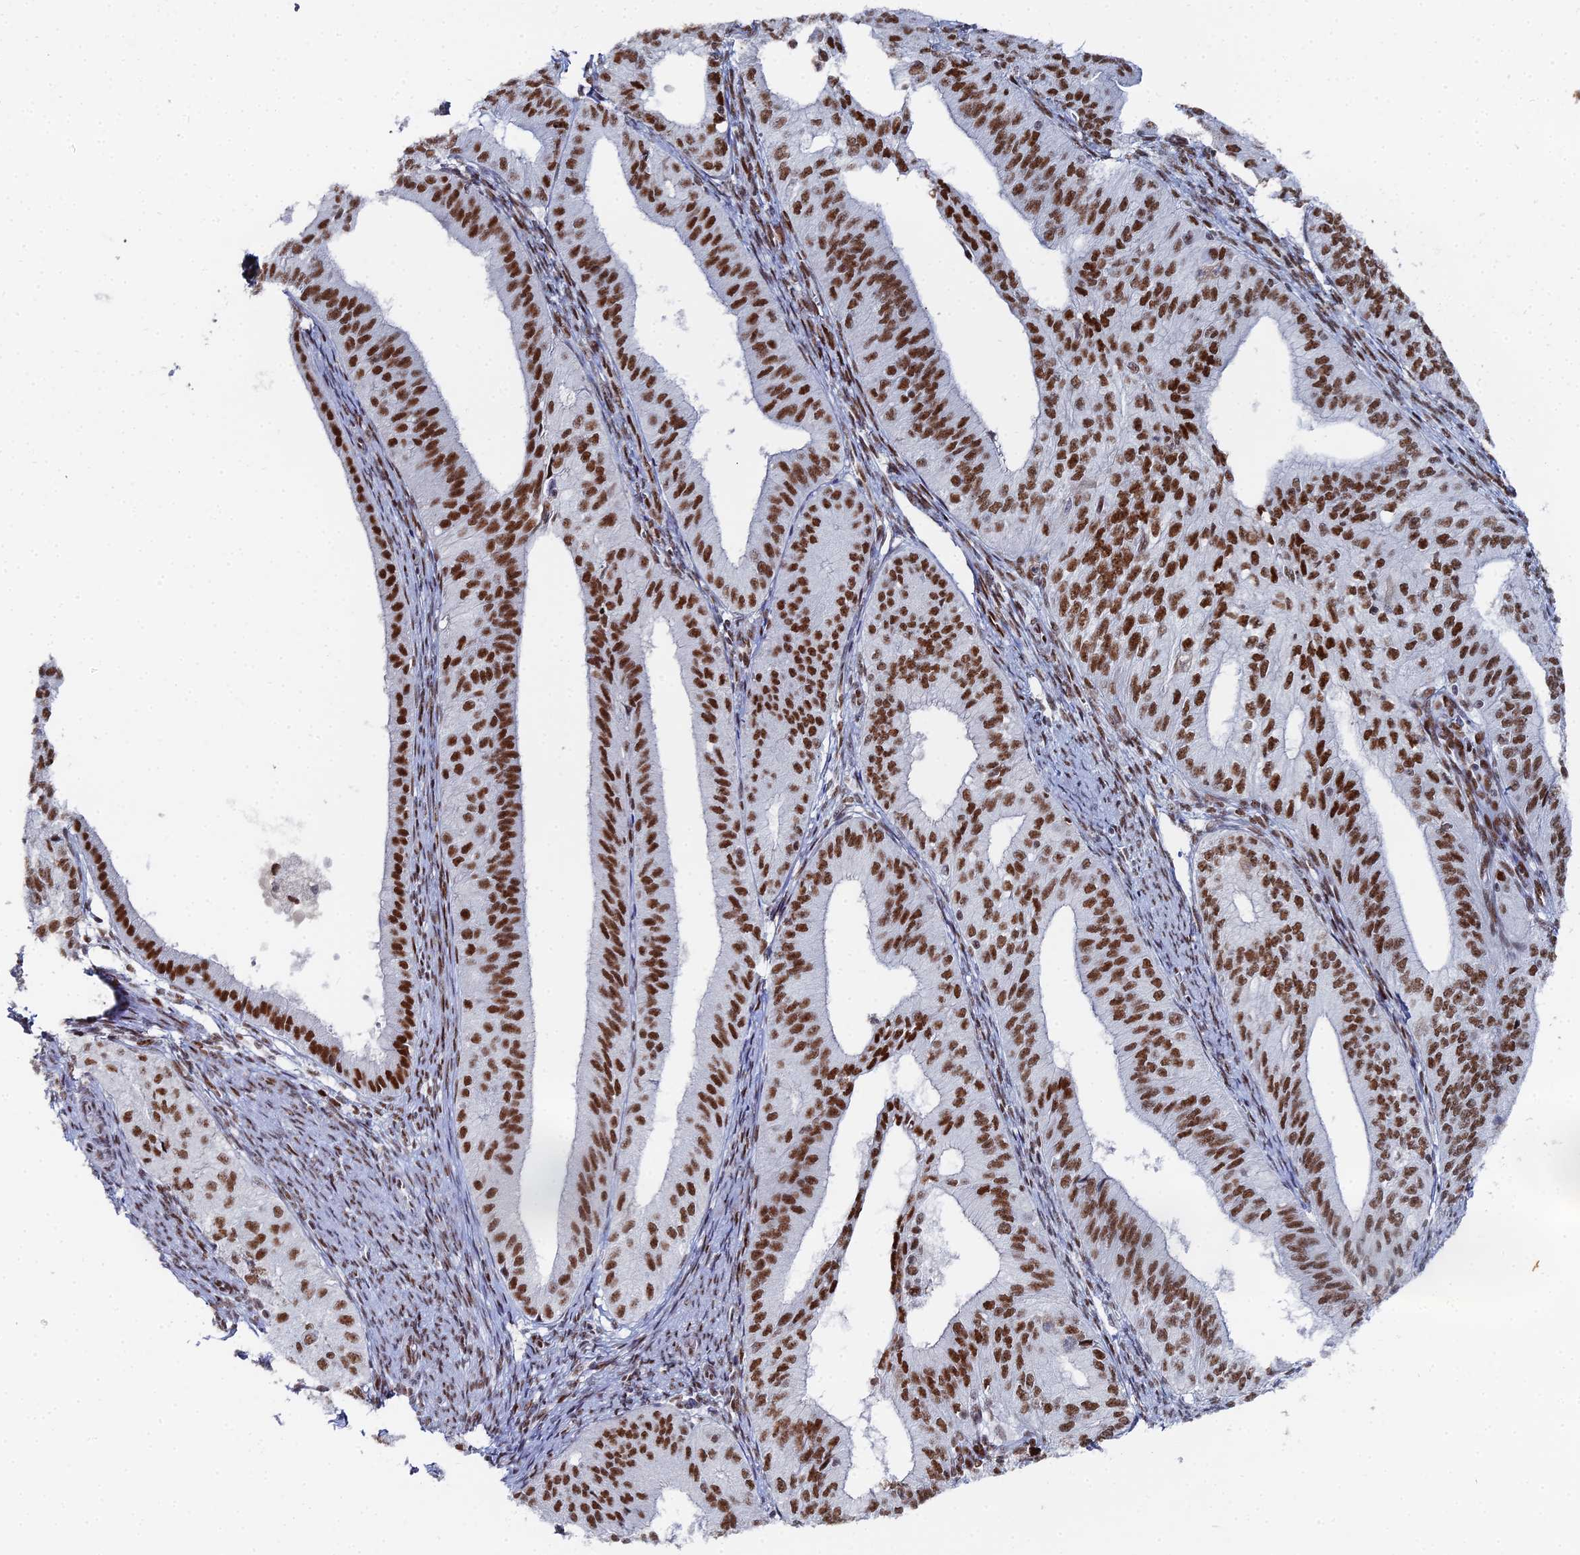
{"staining": {"intensity": "strong", "quantity": ">75%", "location": "nuclear"}, "tissue": "endometrial cancer", "cell_type": "Tumor cells", "image_type": "cancer", "snomed": [{"axis": "morphology", "description": "Adenocarcinoma, NOS"}, {"axis": "topography", "description": "Endometrium"}], "caption": "Strong nuclear staining for a protein is appreciated in about >75% of tumor cells of endometrial cancer (adenocarcinoma) using immunohistochemistry.", "gene": "GSC2", "patient": {"sex": "female", "age": 50}}